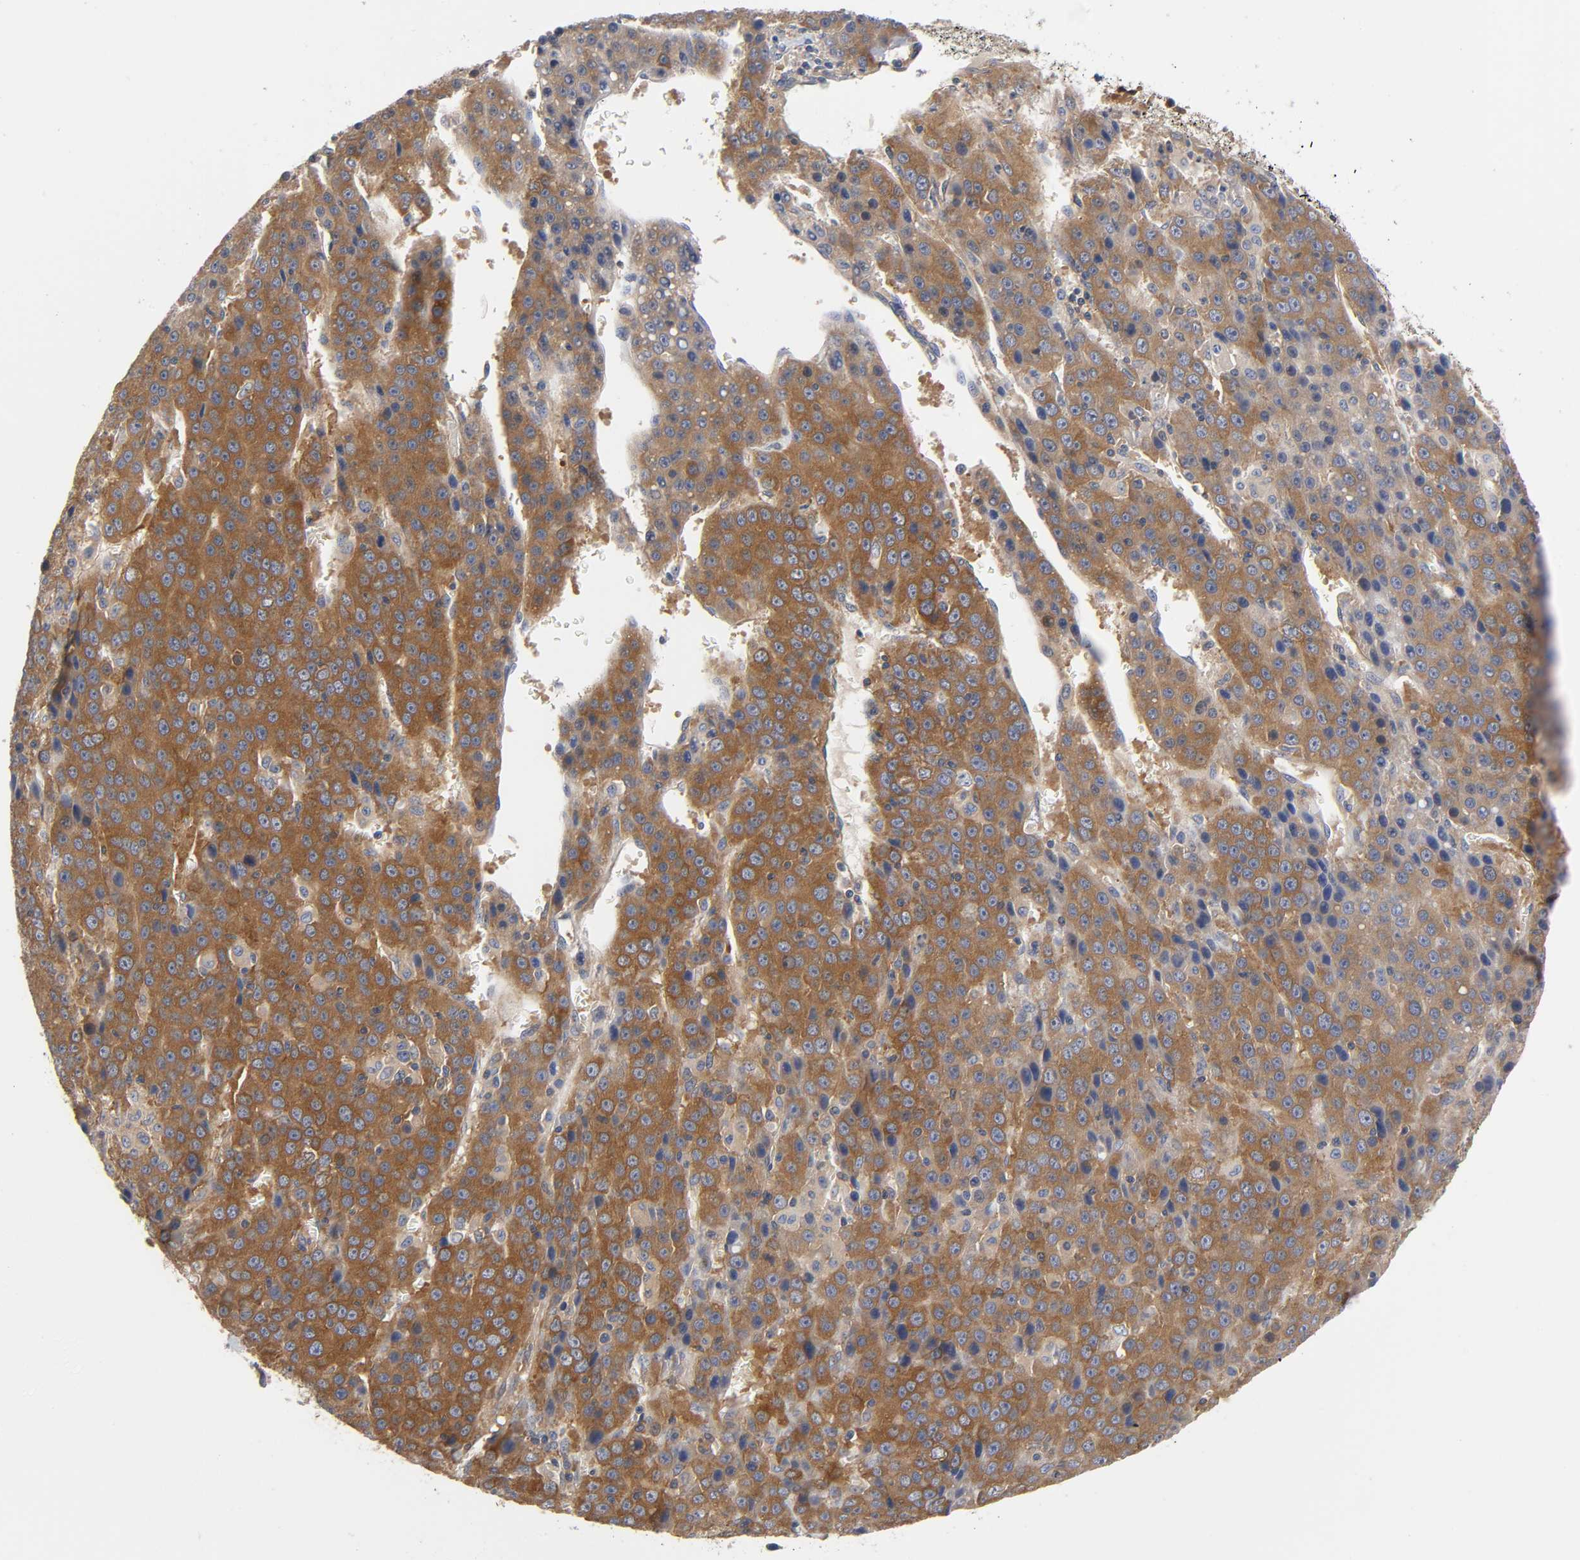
{"staining": {"intensity": "strong", "quantity": ">75%", "location": "cytoplasmic/membranous"}, "tissue": "liver cancer", "cell_type": "Tumor cells", "image_type": "cancer", "snomed": [{"axis": "morphology", "description": "Carcinoma, Hepatocellular, NOS"}, {"axis": "topography", "description": "Liver"}], "caption": "A micrograph of human liver hepatocellular carcinoma stained for a protein reveals strong cytoplasmic/membranous brown staining in tumor cells.", "gene": "PRKAB1", "patient": {"sex": "female", "age": 53}}